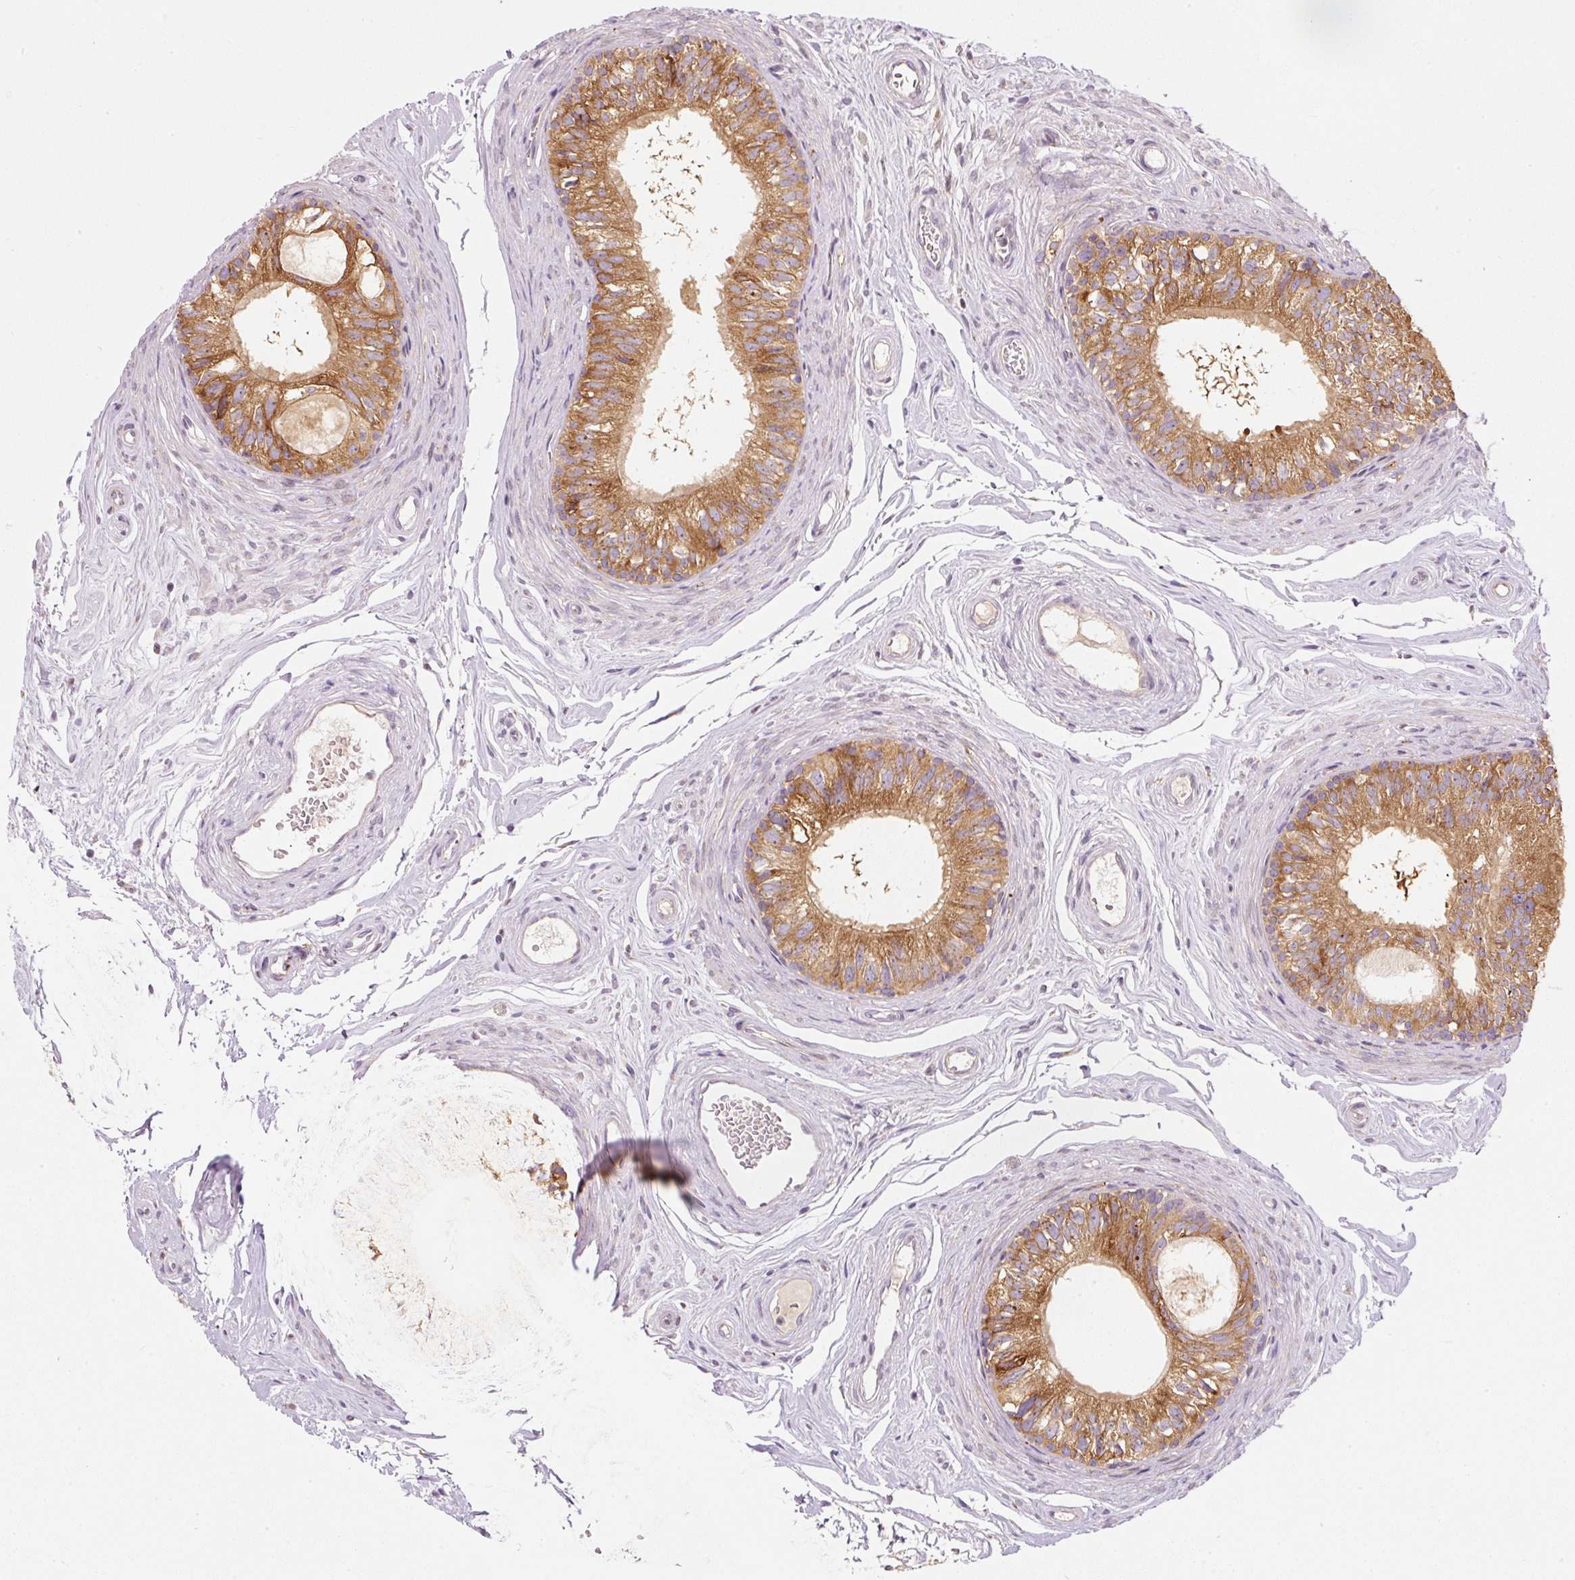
{"staining": {"intensity": "strong", "quantity": ">75%", "location": "cytoplasmic/membranous"}, "tissue": "epididymis", "cell_type": "Glandular cells", "image_type": "normal", "snomed": [{"axis": "morphology", "description": "Normal tissue, NOS"}, {"axis": "topography", "description": "Epididymis"}], "caption": "This is an image of immunohistochemistry (IHC) staining of normal epididymis, which shows strong staining in the cytoplasmic/membranous of glandular cells.", "gene": "MORN4", "patient": {"sex": "male", "age": 45}}